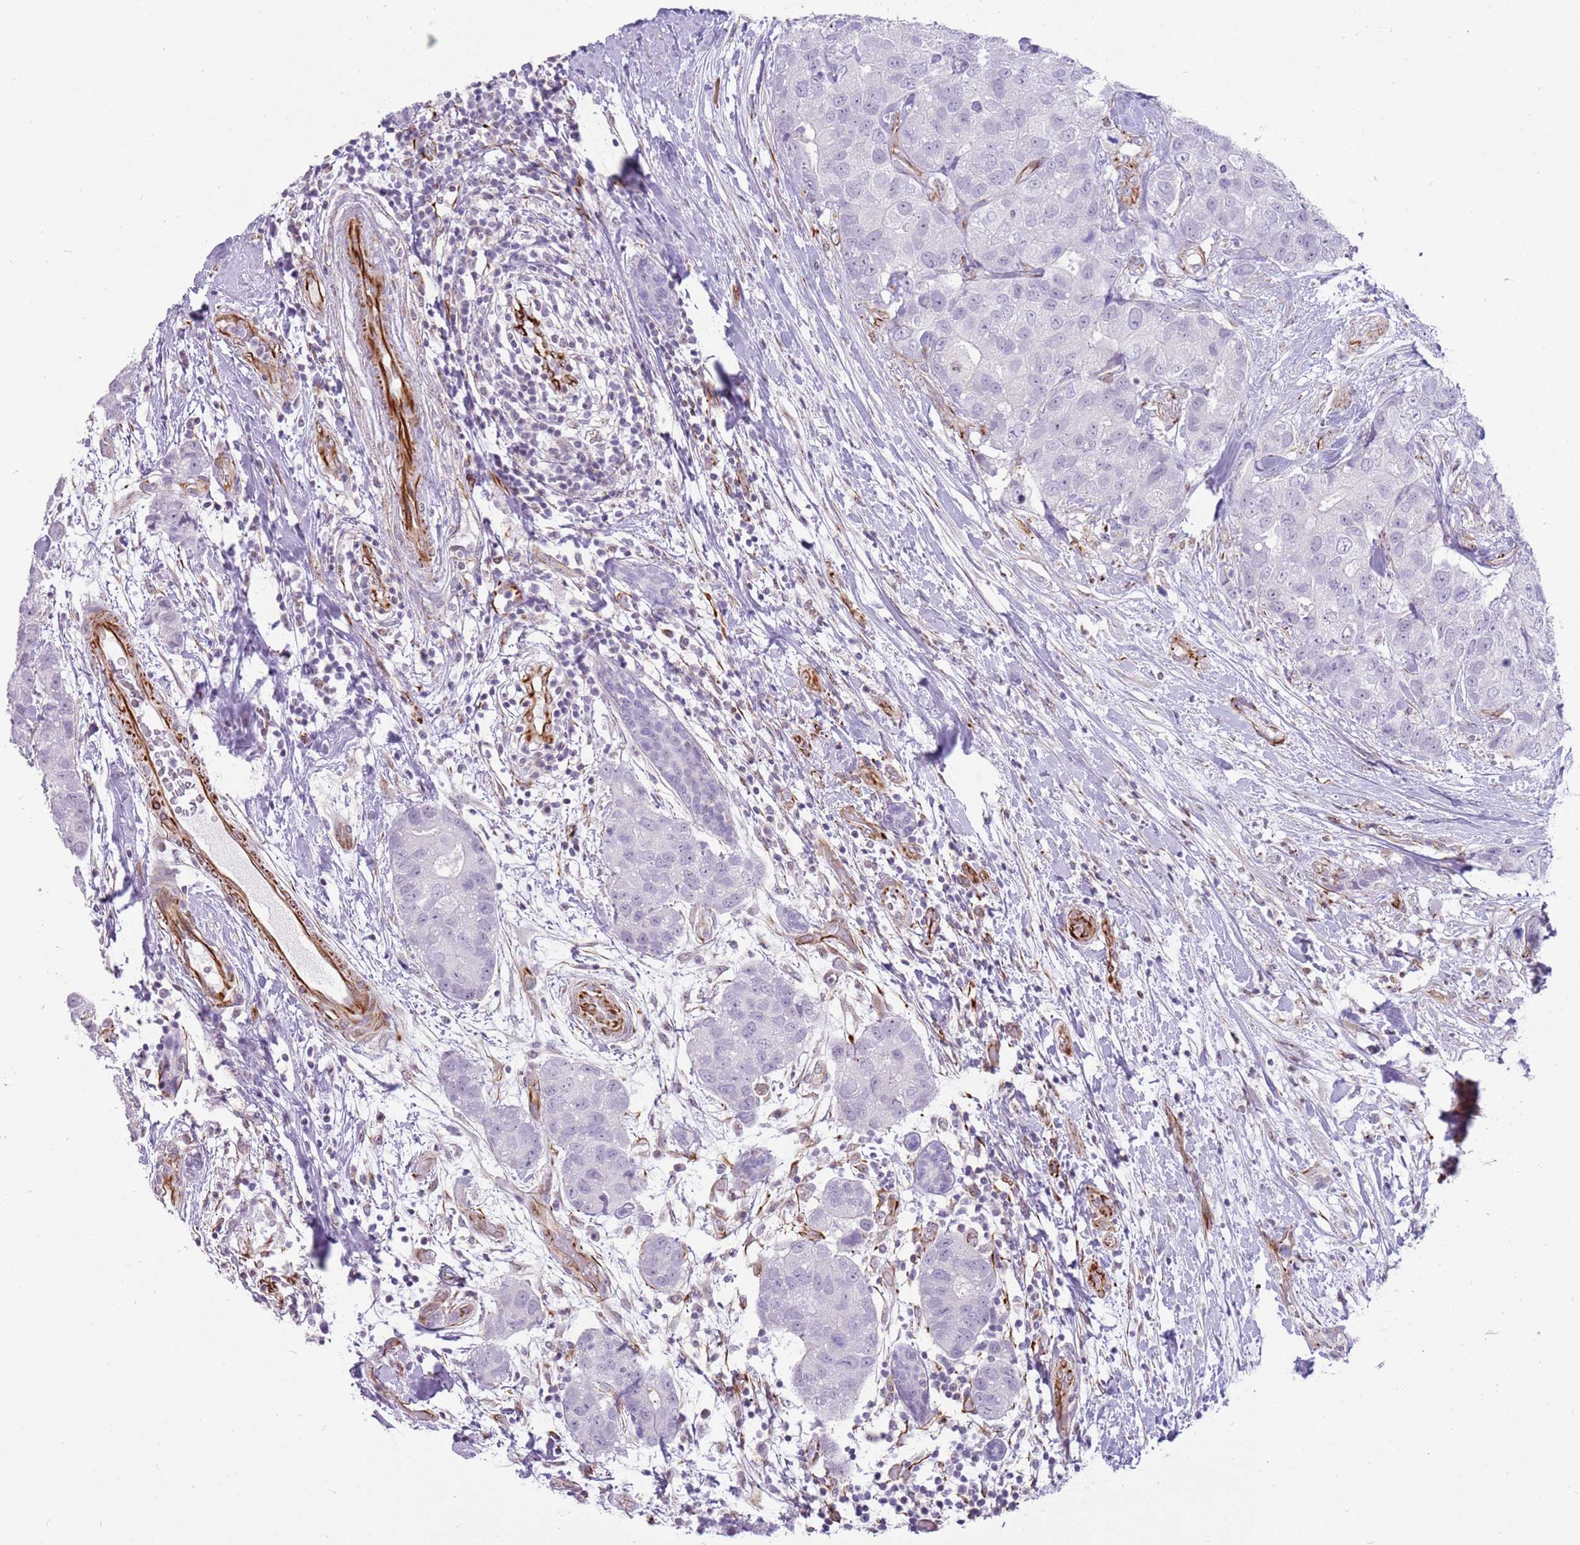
{"staining": {"intensity": "negative", "quantity": "none", "location": "none"}, "tissue": "breast cancer", "cell_type": "Tumor cells", "image_type": "cancer", "snomed": [{"axis": "morphology", "description": "Duct carcinoma"}, {"axis": "topography", "description": "Breast"}], "caption": "IHC of breast cancer demonstrates no expression in tumor cells. The staining was performed using DAB (3,3'-diaminobenzidine) to visualize the protein expression in brown, while the nuclei were stained in blue with hematoxylin (Magnification: 20x).", "gene": "NBPF3", "patient": {"sex": "female", "age": 62}}